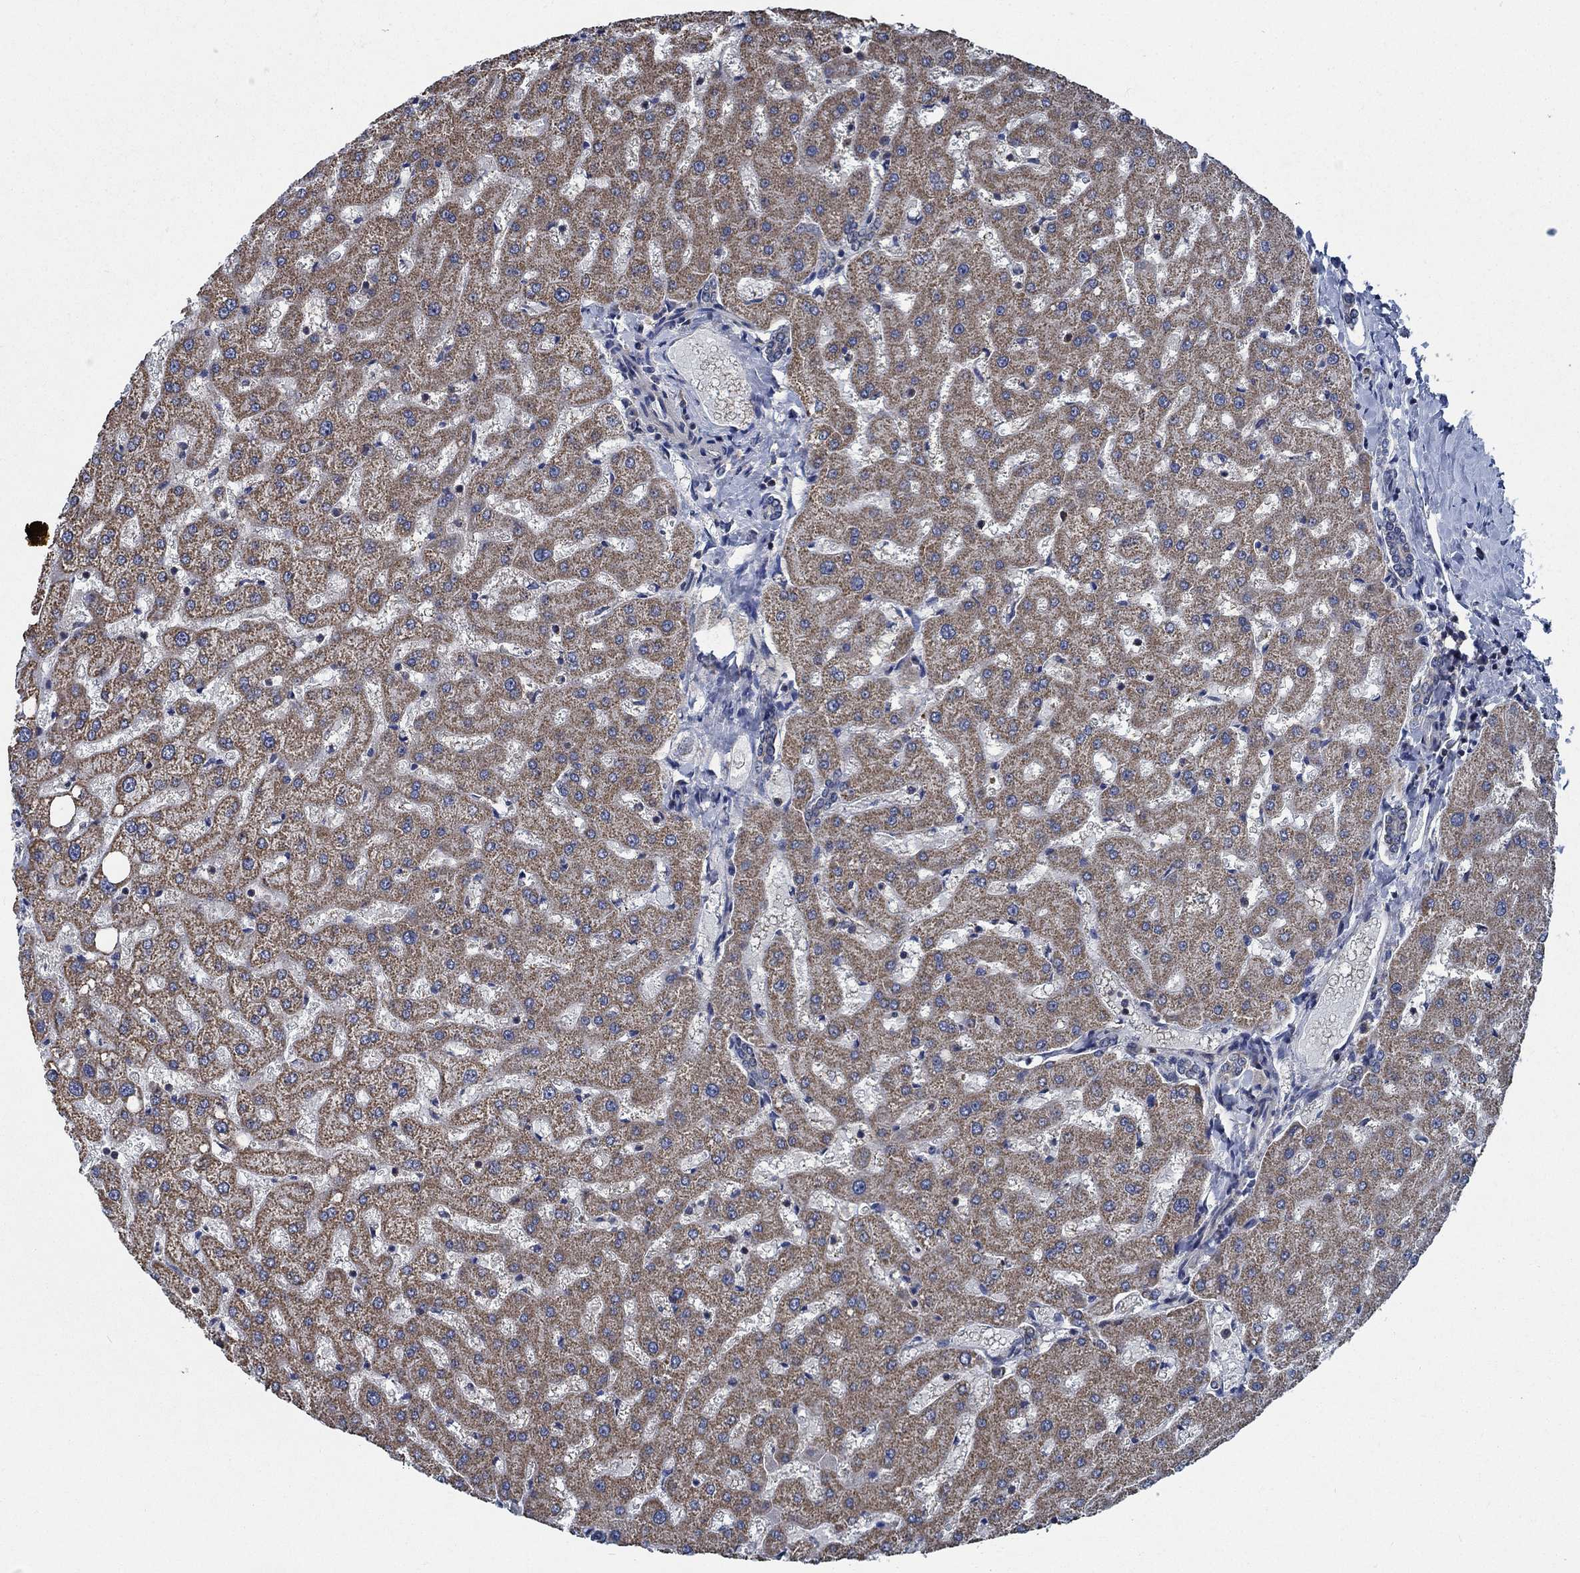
{"staining": {"intensity": "negative", "quantity": "none", "location": "none"}, "tissue": "liver", "cell_type": "Cholangiocytes", "image_type": "normal", "snomed": [{"axis": "morphology", "description": "Normal tissue, NOS"}, {"axis": "topography", "description": "Liver"}], "caption": "DAB (3,3'-diaminobenzidine) immunohistochemical staining of unremarkable liver shows no significant expression in cholangiocytes. (DAB immunohistochemistry, high magnification).", "gene": "STXBP6", "patient": {"sex": "female", "age": 50}}